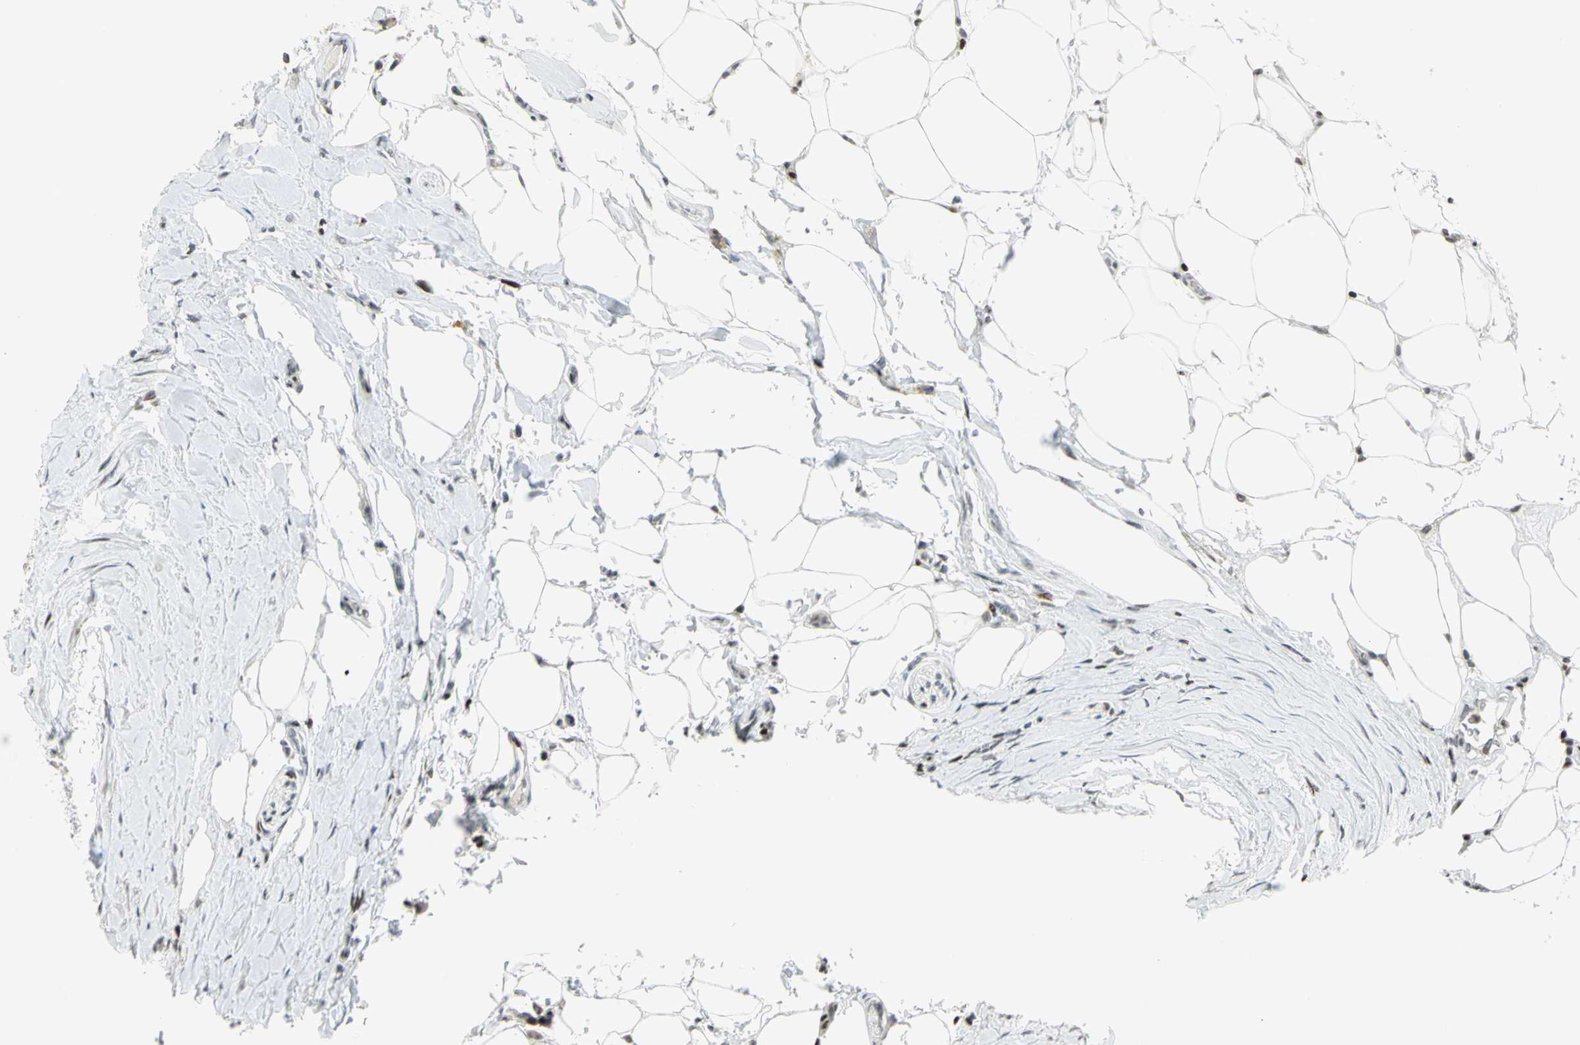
{"staining": {"intensity": "weak", "quantity": "<25%", "location": "nuclear"}, "tissue": "carcinoid", "cell_type": "Tumor cells", "image_type": "cancer", "snomed": [{"axis": "morphology", "description": "Carcinoid, malignant, NOS"}, {"axis": "topography", "description": "Colon"}], "caption": "The immunohistochemistry micrograph has no significant positivity in tumor cells of carcinoid tissue. The staining was performed using DAB (3,3'-diaminobenzidine) to visualize the protein expression in brown, while the nuclei were stained in blue with hematoxylin (Magnification: 20x).", "gene": "KDM1A", "patient": {"sex": "female", "age": 61}}